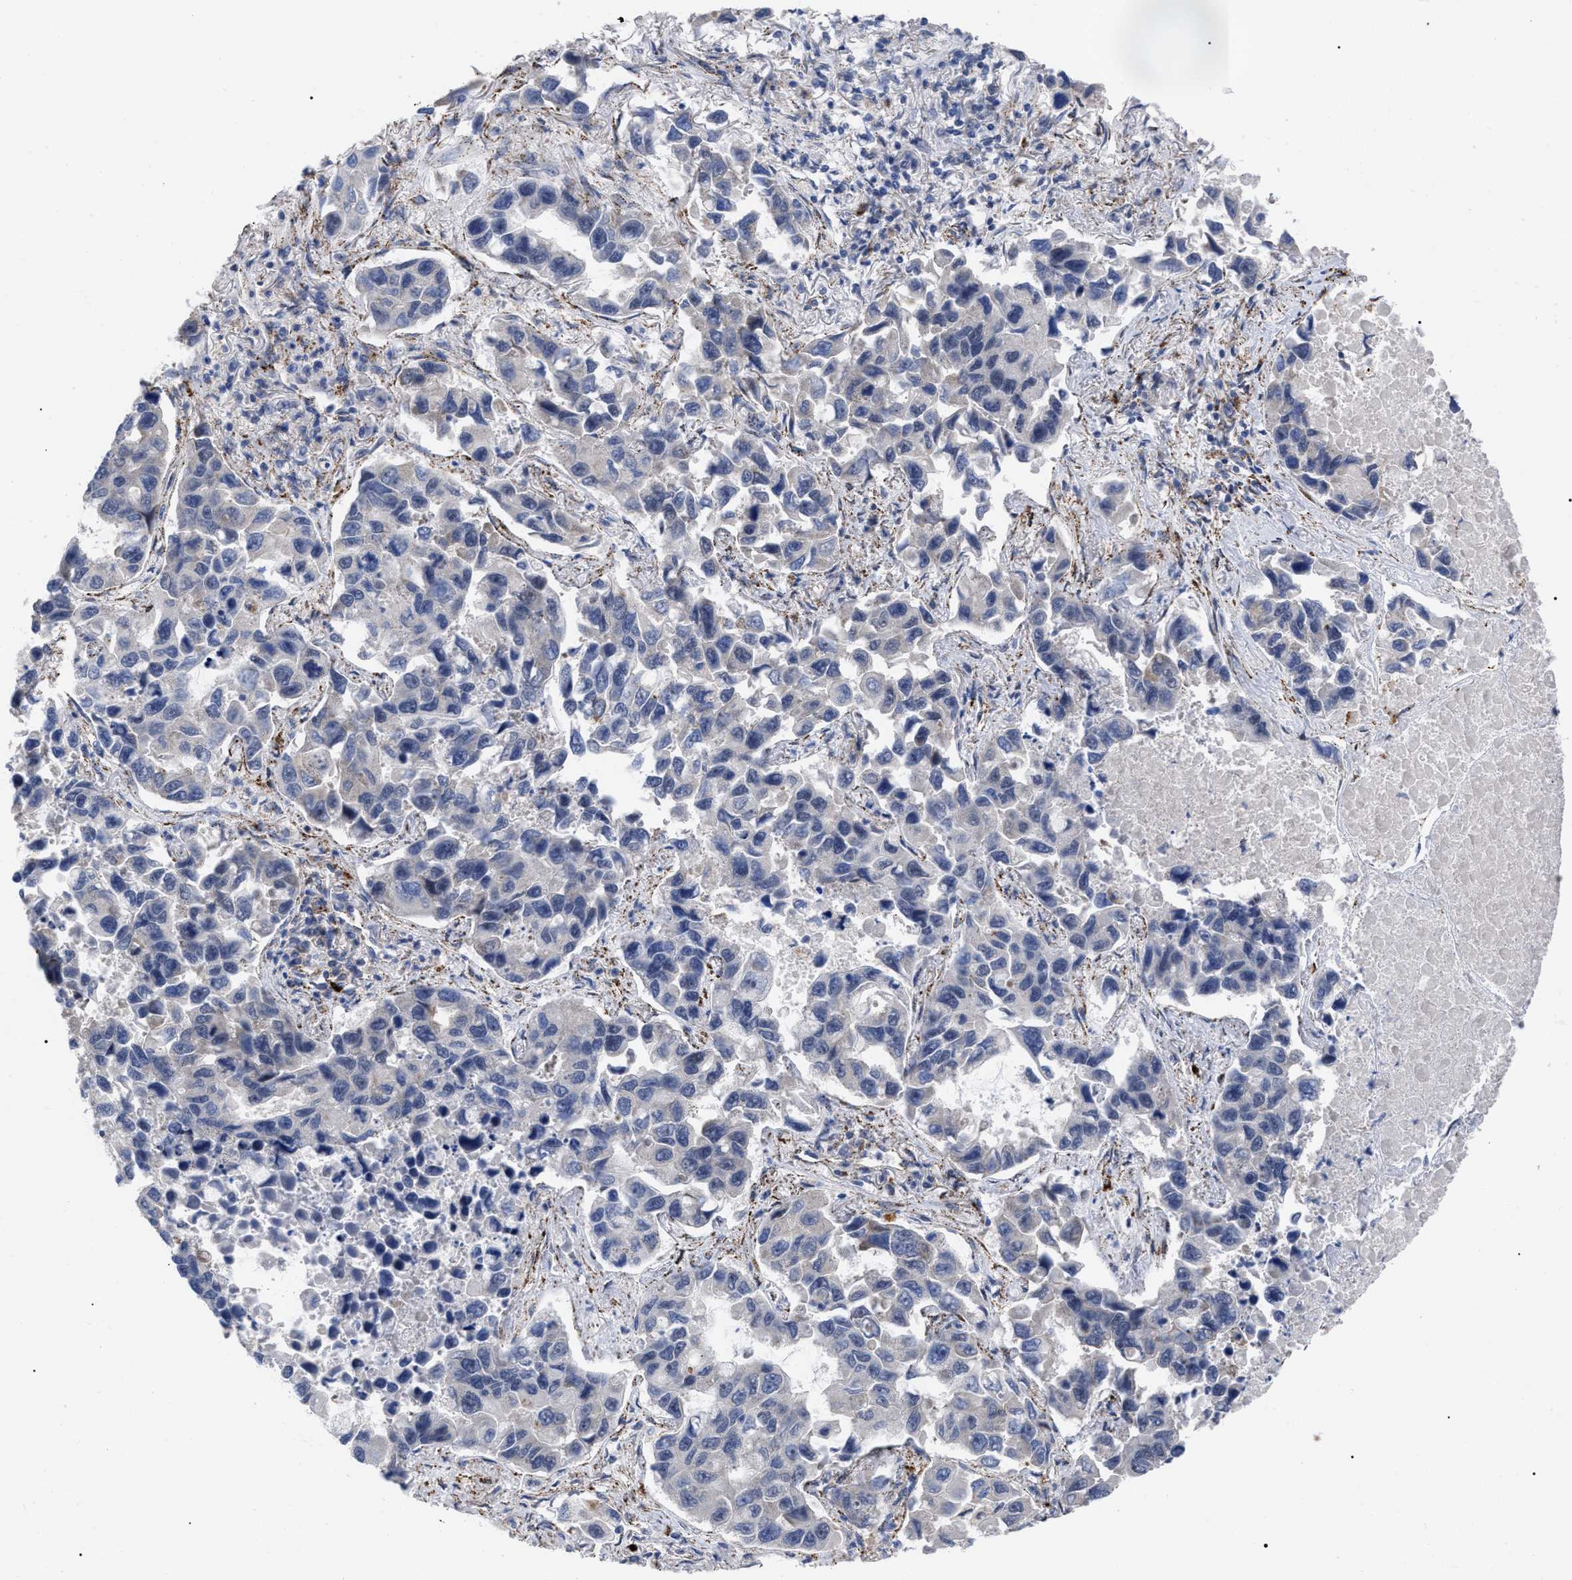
{"staining": {"intensity": "negative", "quantity": "none", "location": "none"}, "tissue": "lung cancer", "cell_type": "Tumor cells", "image_type": "cancer", "snomed": [{"axis": "morphology", "description": "Adenocarcinoma, NOS"}, {"axis": "topography", "description": "Lung"}], "caption": "The photomicrograph reveals no significant expression in tumor cells of lung cancer.", "gene": "UPF1", "patient": {"sex": "male", "age": 64}}